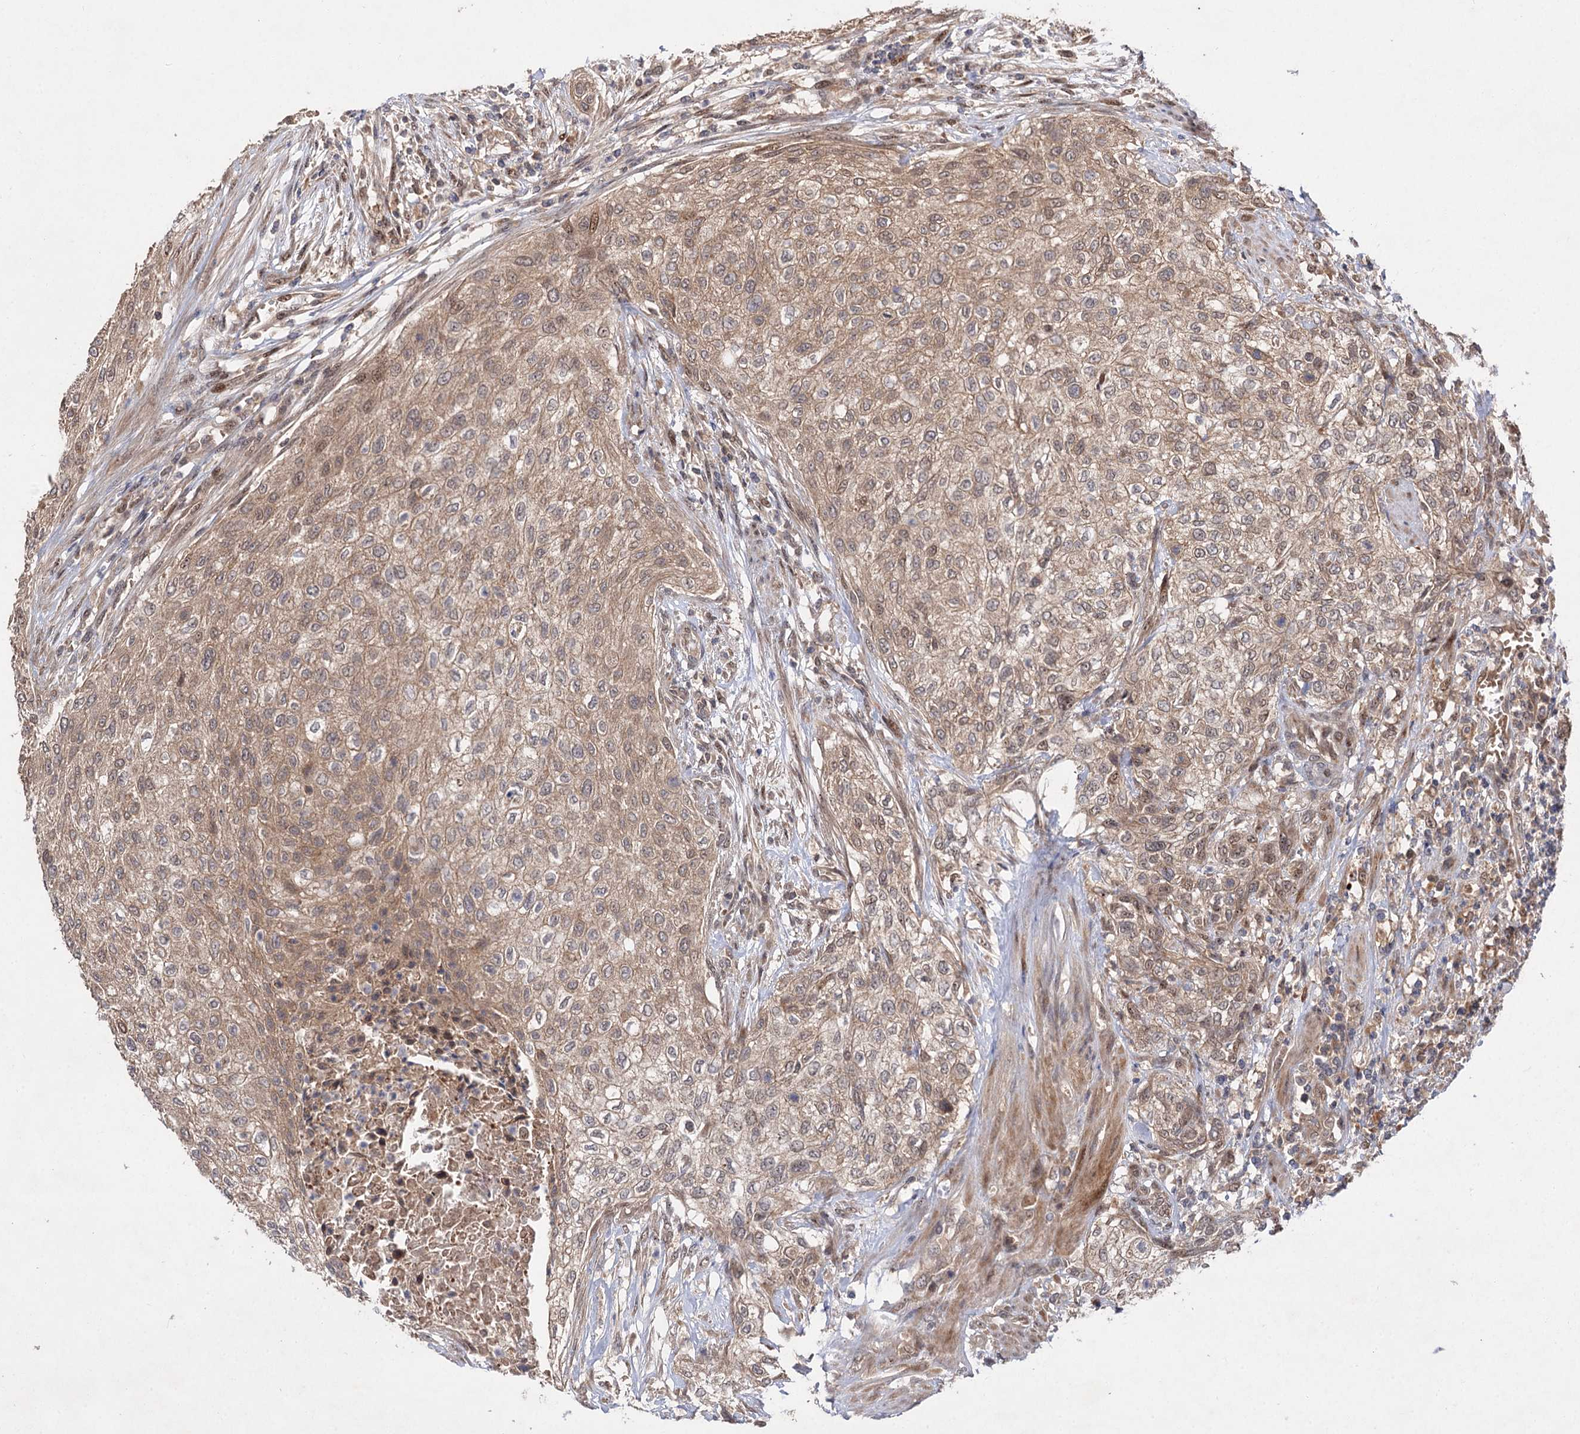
{"staining": {"intensity": "moderate", "quantity": ">75%", "location": "cytoplasmic/membranous,nuclear"}, "tissue": "urothelial cancer", "cell_type": "Tumor cells", "image_type": "cancer", "snomed": [{"axis": "morphology", "description": "Urothelial carcinoma, High grade"}, {"axis": "topography", "description": "Urinary bladder"}], "caption": "Urothelial cancer was stained to show a protein in brown. There is medium levels of moderate cytoplasmic/membranous and nuclear expression in about >75% of tumor cells.", "gene": "FBXW8", "patient": {"sex": "male", "age": 35}}